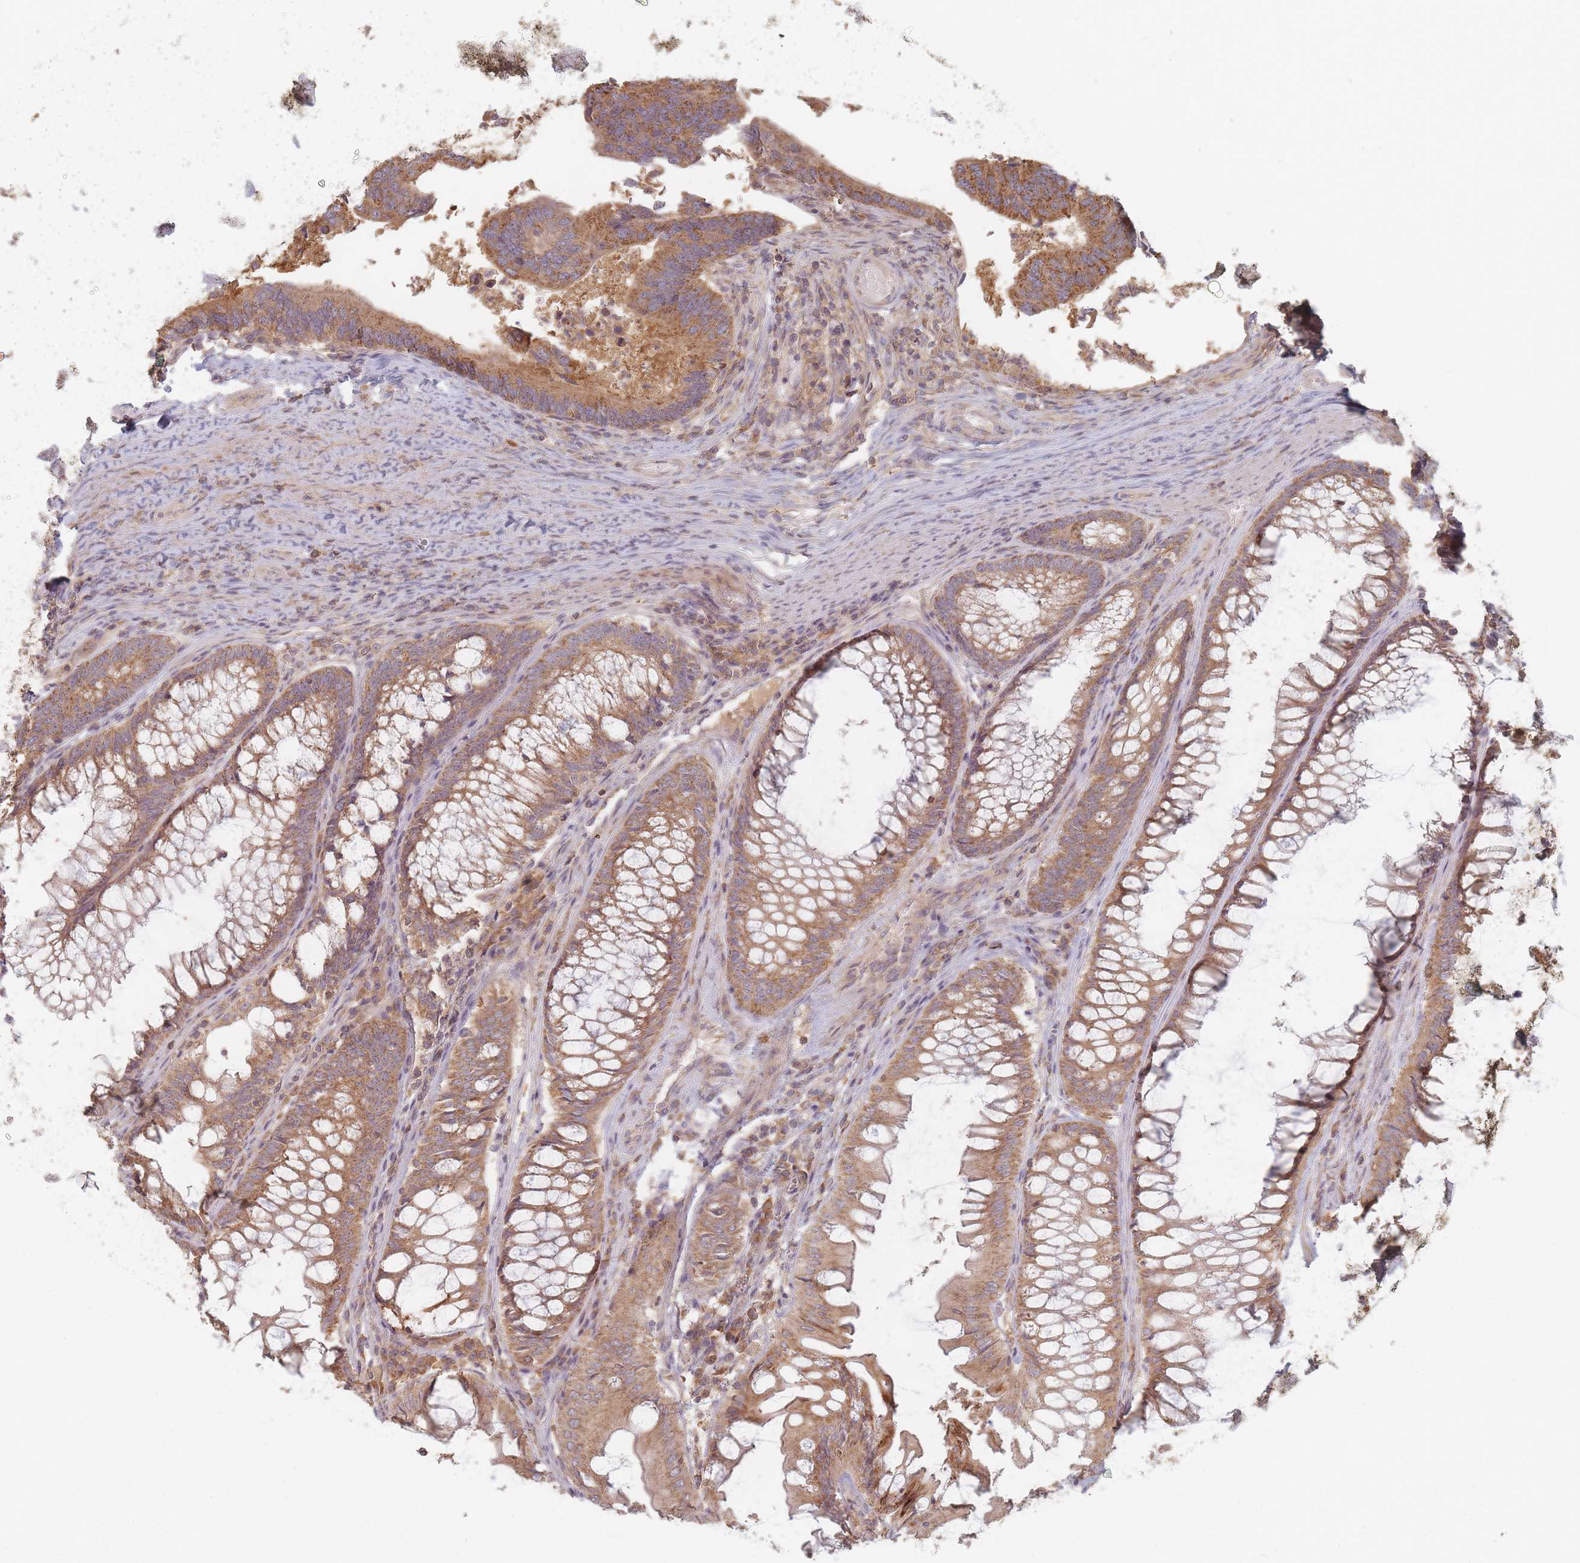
{"staining": {"intensity": "moderate", "quantity": ">75%", "location": "cytoplasmic/membranous"}, "tissue": "colorectal cancer", "cell_type": "Tumor cells", "image_type": "cancer", "snomed": [{"axis": "morphology", "description": "Adenocarcinoma, NOS"}, {"axis": "topography", "description": "Colon"}], "caption": "Moderate cytoplasmic/membranous protein expression is seen in approximately >75% of tumor cells in colorectal adenocarcinoma. The staining was performed using DAB, with brown indicating positive protein expression. Nuclei are stained blue with hematoxylin.", "gene": "SLC35F3", "patient": {"sex": "female", "age": 67}}